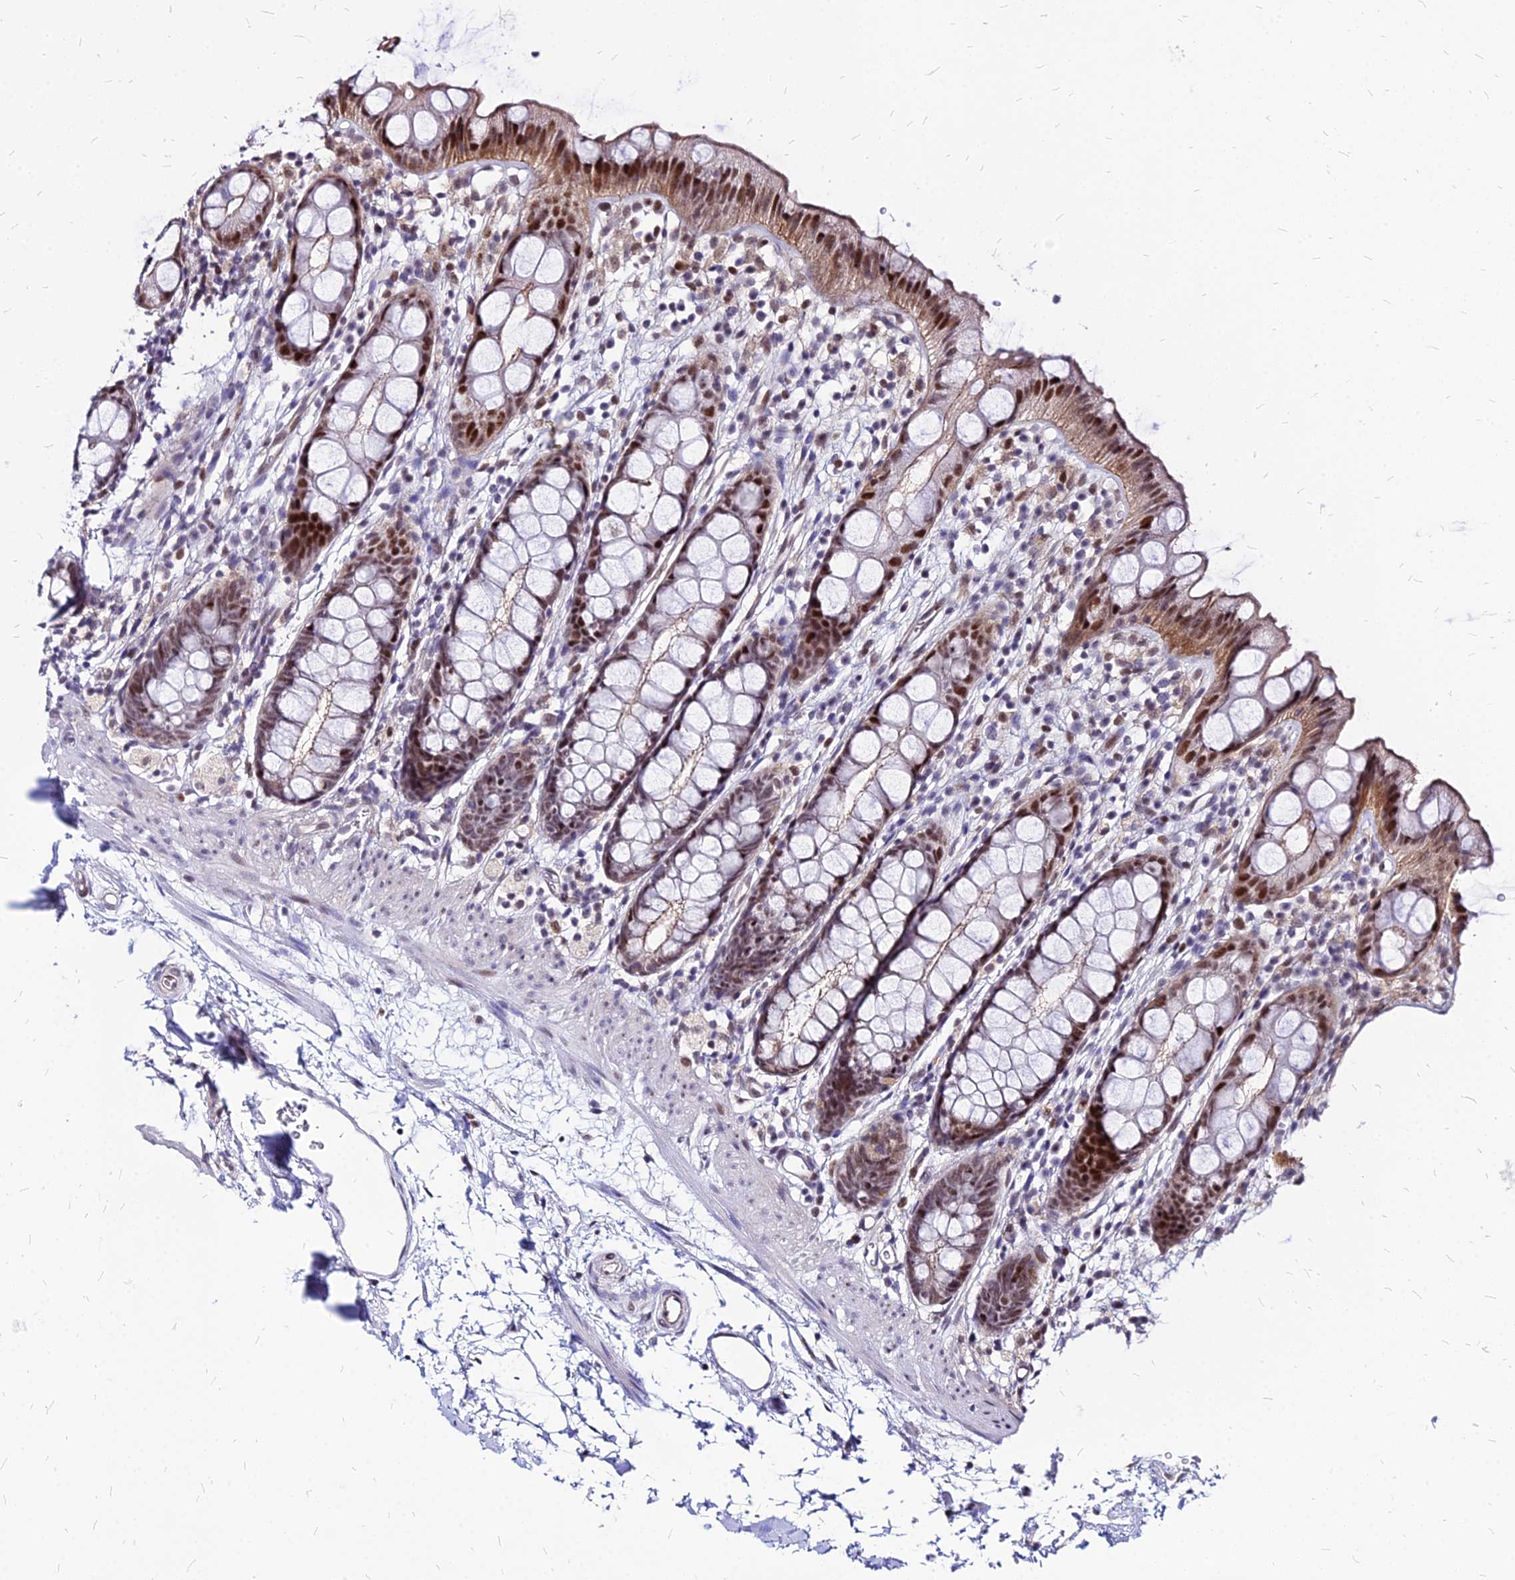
{"staining": {"intensity": "moderate", "quantity": ">75%", "location": "cytoplasmic/membranous,nuclear"}, "tissue": "rectum", "cell_type": "Glandular cells", "image_type": "normal", "snomed": [{"axis": "morphology", "description": "Normal tissue, NOS"}, {"axis": "topography", "description": "Rectum"}], "caption": "Protein analysis of unremarkable rectum exhibits moderate cytoplasmic/membranous,nuclear positivity in approximately >75% of glandular cells.", "gene": "FDX2", "patient": {"sex": "female", "age": 65}}